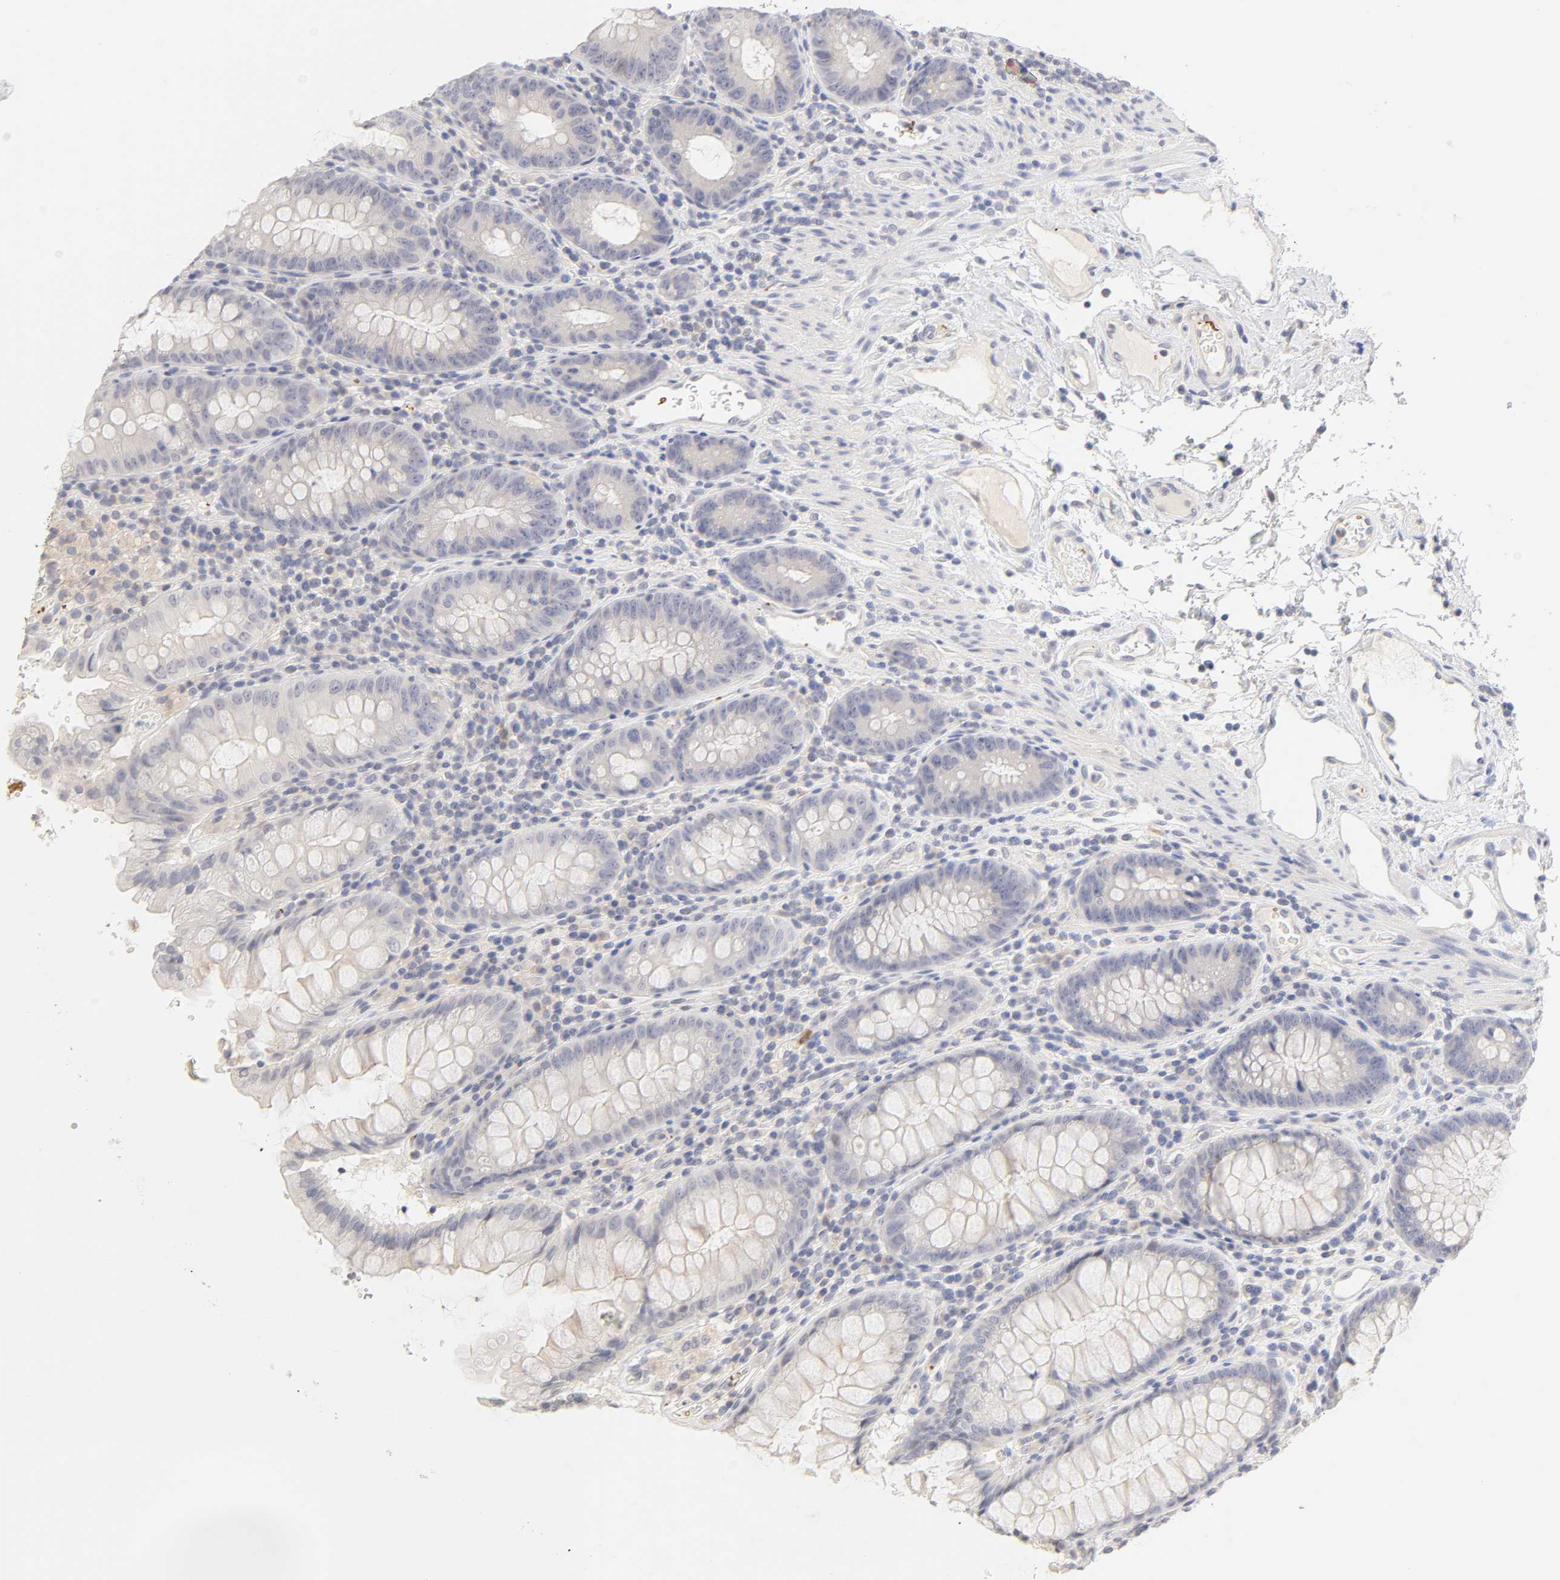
{"staining": {"intensity": "negative", "quantity": "none", "location": "none"}, "tissue": "colon", "cell_type": "Endothelial cells", "image_type": "normal", "snomed": [{"axis": "morphology", "description": "Normal tissue, NOS"}, {"axis": "topography", "description": "Colon"}], "caption": "IHC of normal colon demonstrates no positivity in endothelial cells. (Brightfield microscopy of DAB (3,3'-diaminobenzidine) IHC at high magnification).", "gene": "CYP4B1", "patient": {"sex": "female", "age": 46}}